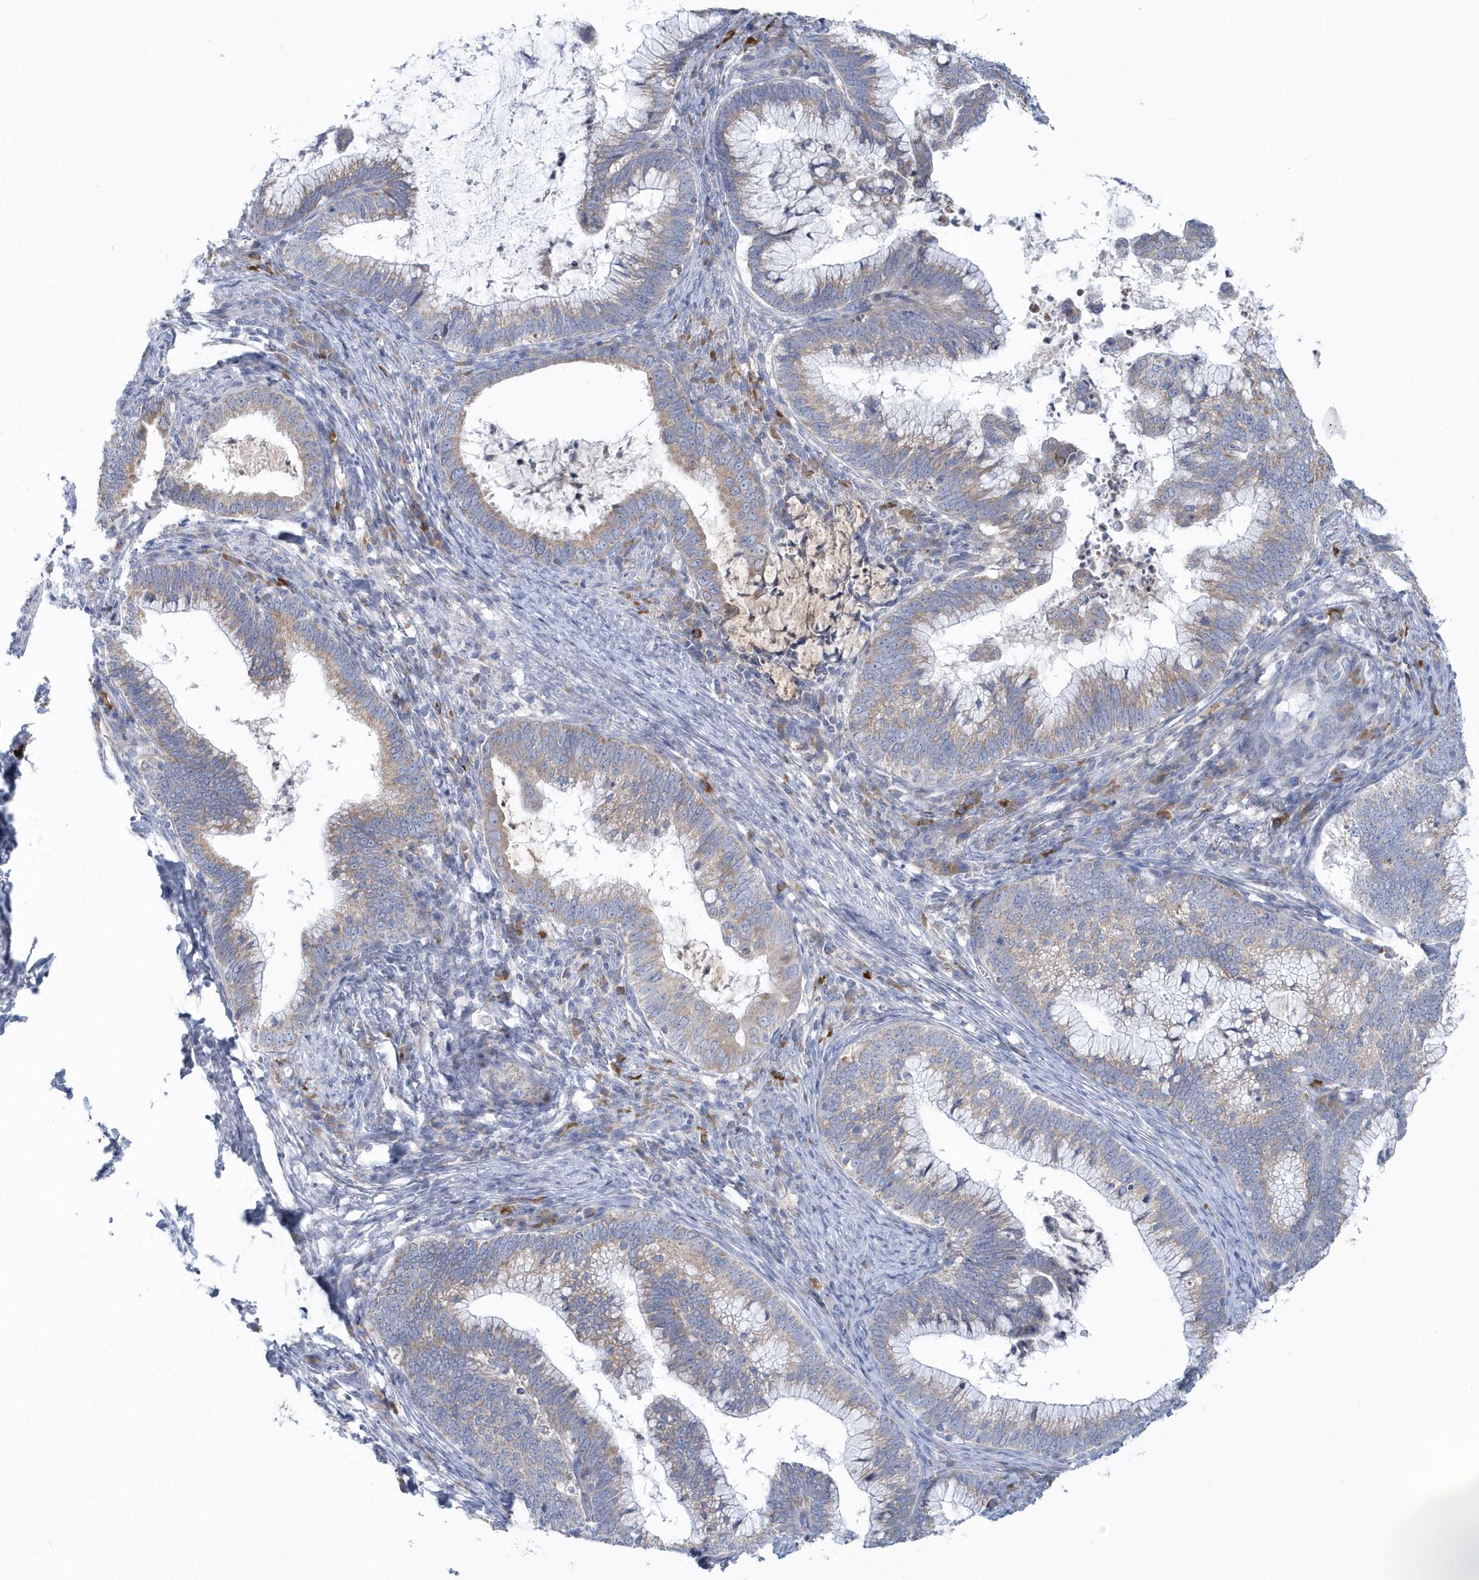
{"staining": {"intensity": "weak", "quantity": "25%-75%", "location": "cytoplasmic/membranous"}, "tissue": "cervical cancer", "cell_type": "Tumor cells", "image_type": "cancer", "snomed": [{"axis": "morphology", "description": "Adenocarcinoma, NOS"}, {"axis": "topography", "description": "Cervix"}], "caption": "The immunohistochemical stain labels weak cytoplasmic/membranous expression in tumor cells of adenocarcinoma (cervical) tissue. (DAB IHC with brightfield microscopy, high magnification).", "gene": "SPATA18", "patient": {"sex": "female", "age": 36}}